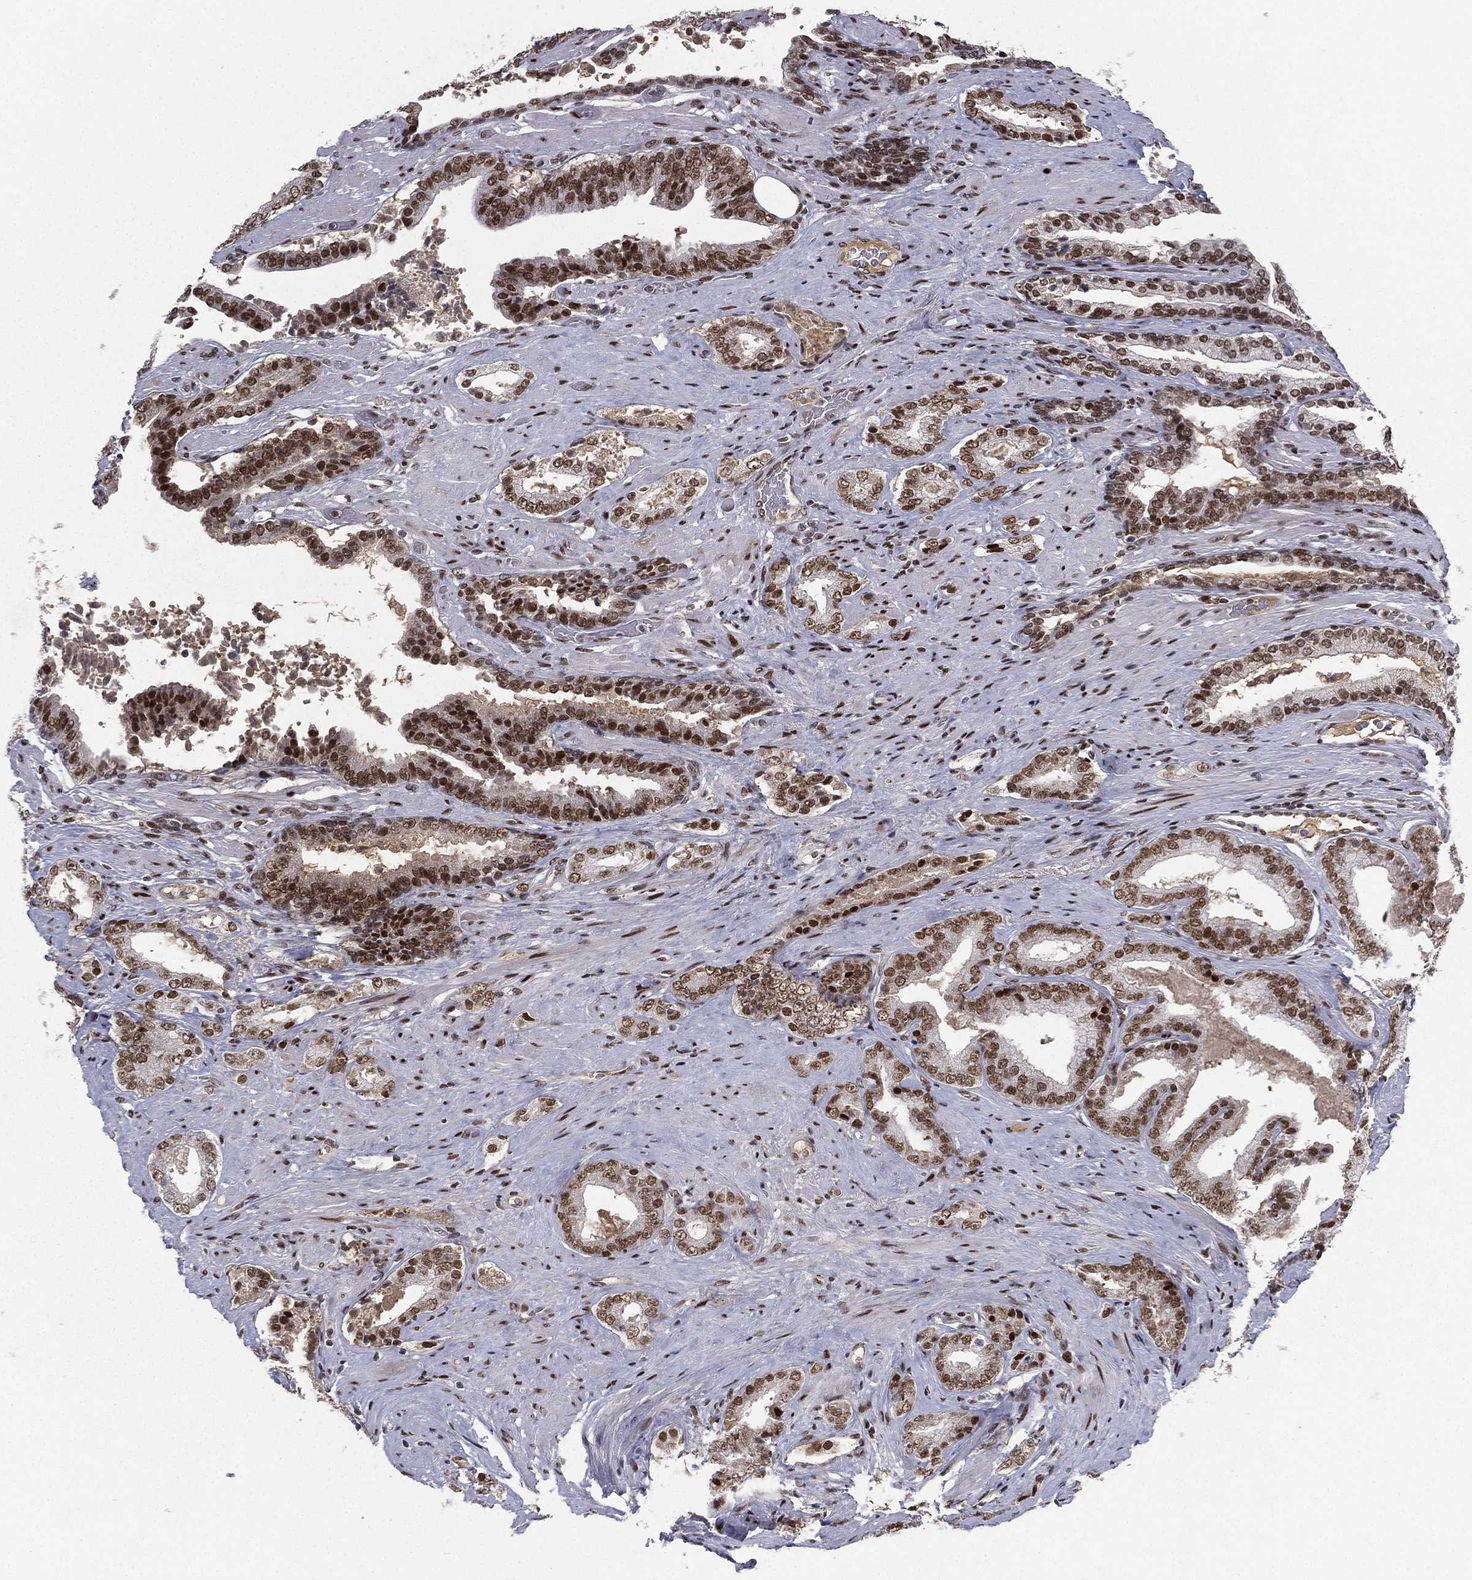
{"staining": {"intensity": "moderate", "quantity": ">75%", "location": "nuclear"}, "tissue": "prostate cancer", "cell_type": "Tumor cells", "image_type": "cancer", "snomed": [{"axis": "morphology", "description": "Adenocarcinoma, Low grade"}, {"axis": "topography", "description": "Prostate and seminal vesicle, NOS"}], "caption": "This photomicrograph exhibits immunohistochemistry staining of human prostate cancer (low-grade adenocarcinoma), with medium moderate nuclear positivity in about >75% of tumor cells.", "gene": "RTF1", "patient": {"sex": "male", "age": 61}}